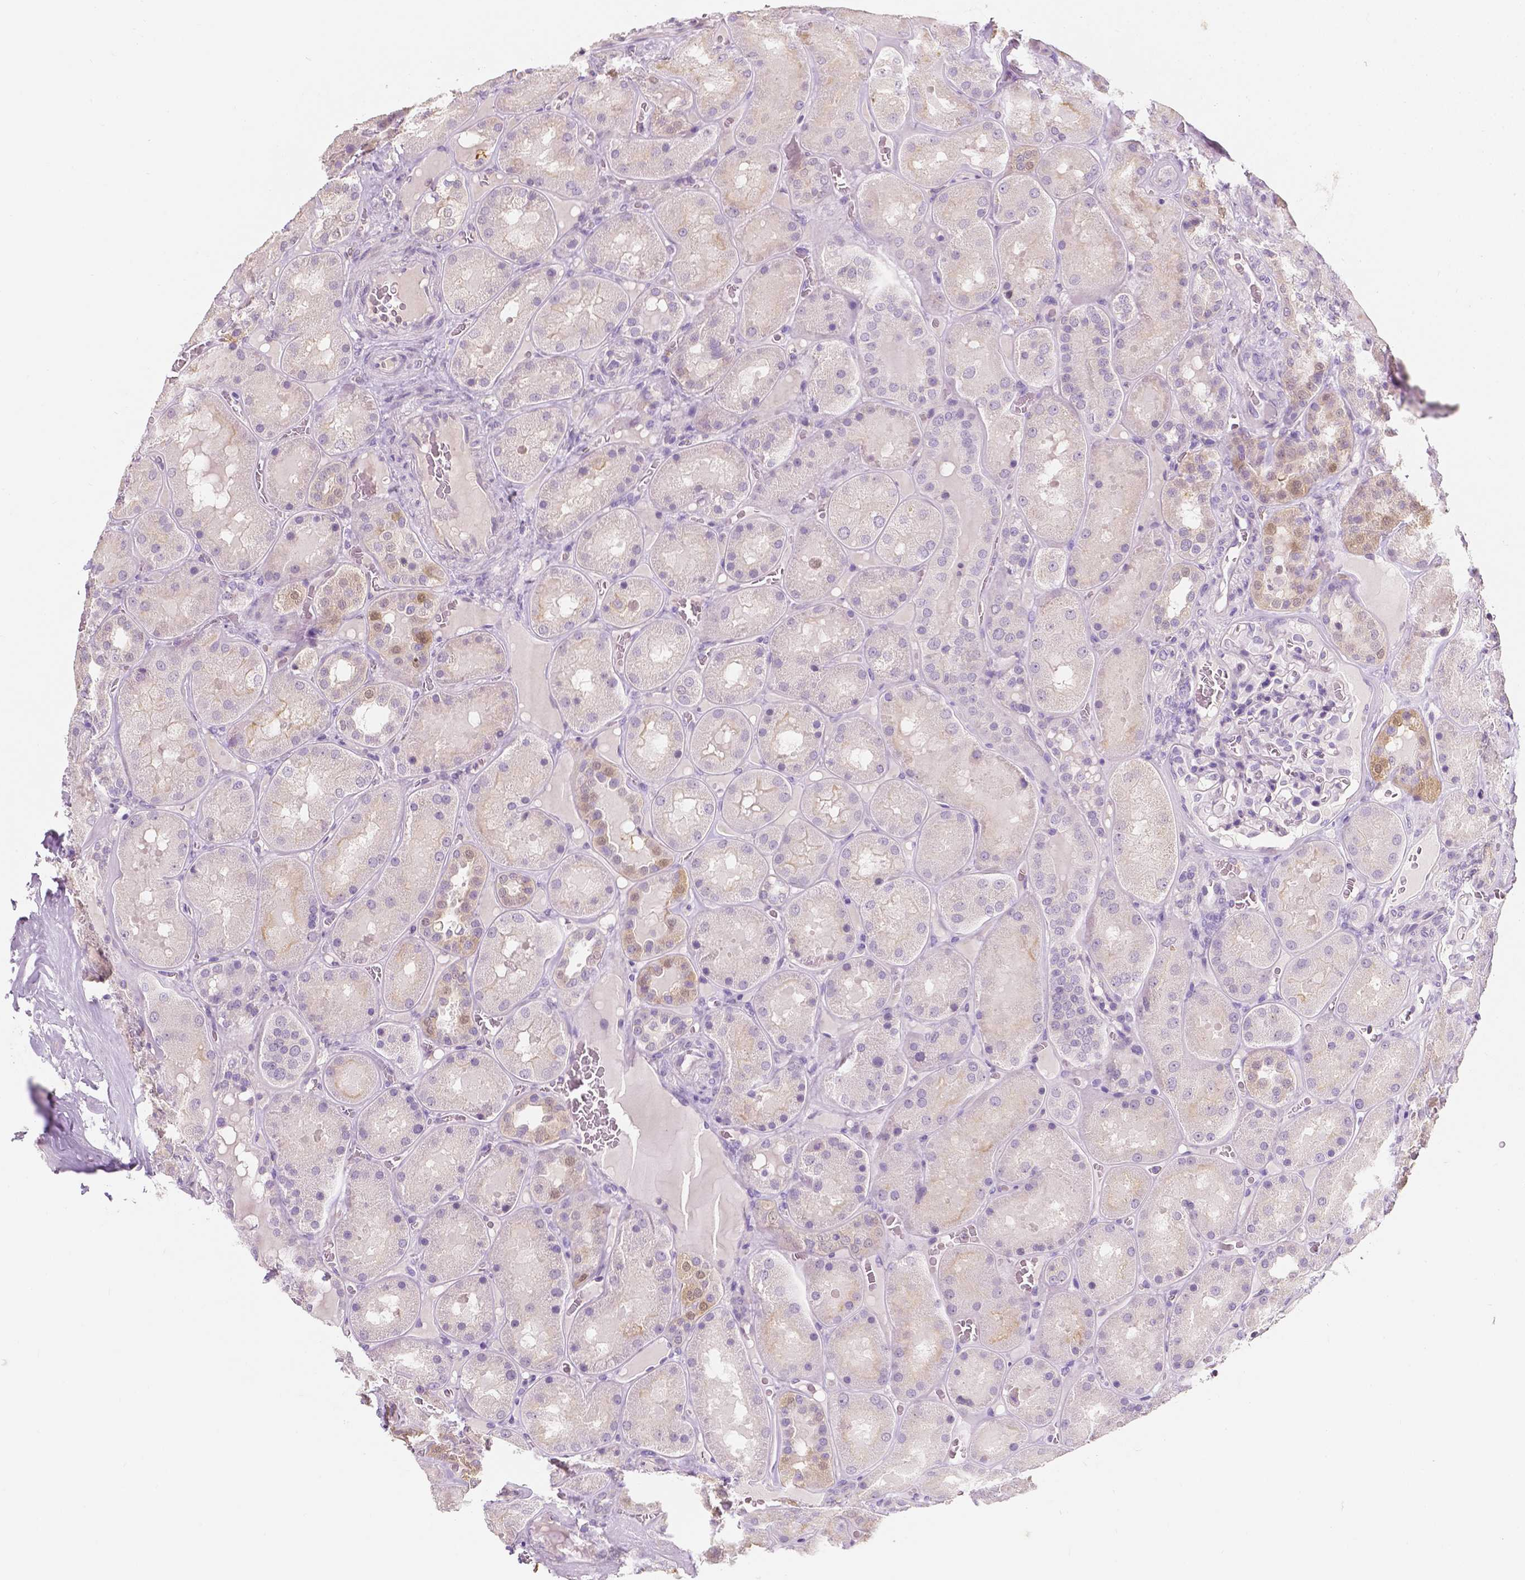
{"staining": {"intensity": "negative", "quantity": "none", "location": "none"}, "tissue": "kidney", "cell_type": "Cells in glomeruli", "image_type": "normal", "snomed": [{"axis": "morphology", "description": "Normal tissue, NOS"}, {"axis": "topography", "description": "Kidney"}], "caption": "A histopathology image of human kidney is negative for staining in cells in glomeruli. (Brightfield microscopy of DAB immunohistochemistry (IHC) at high magnification).", "gene": "SLC22A4", "patient": {"sex": "male", "age": 73}}